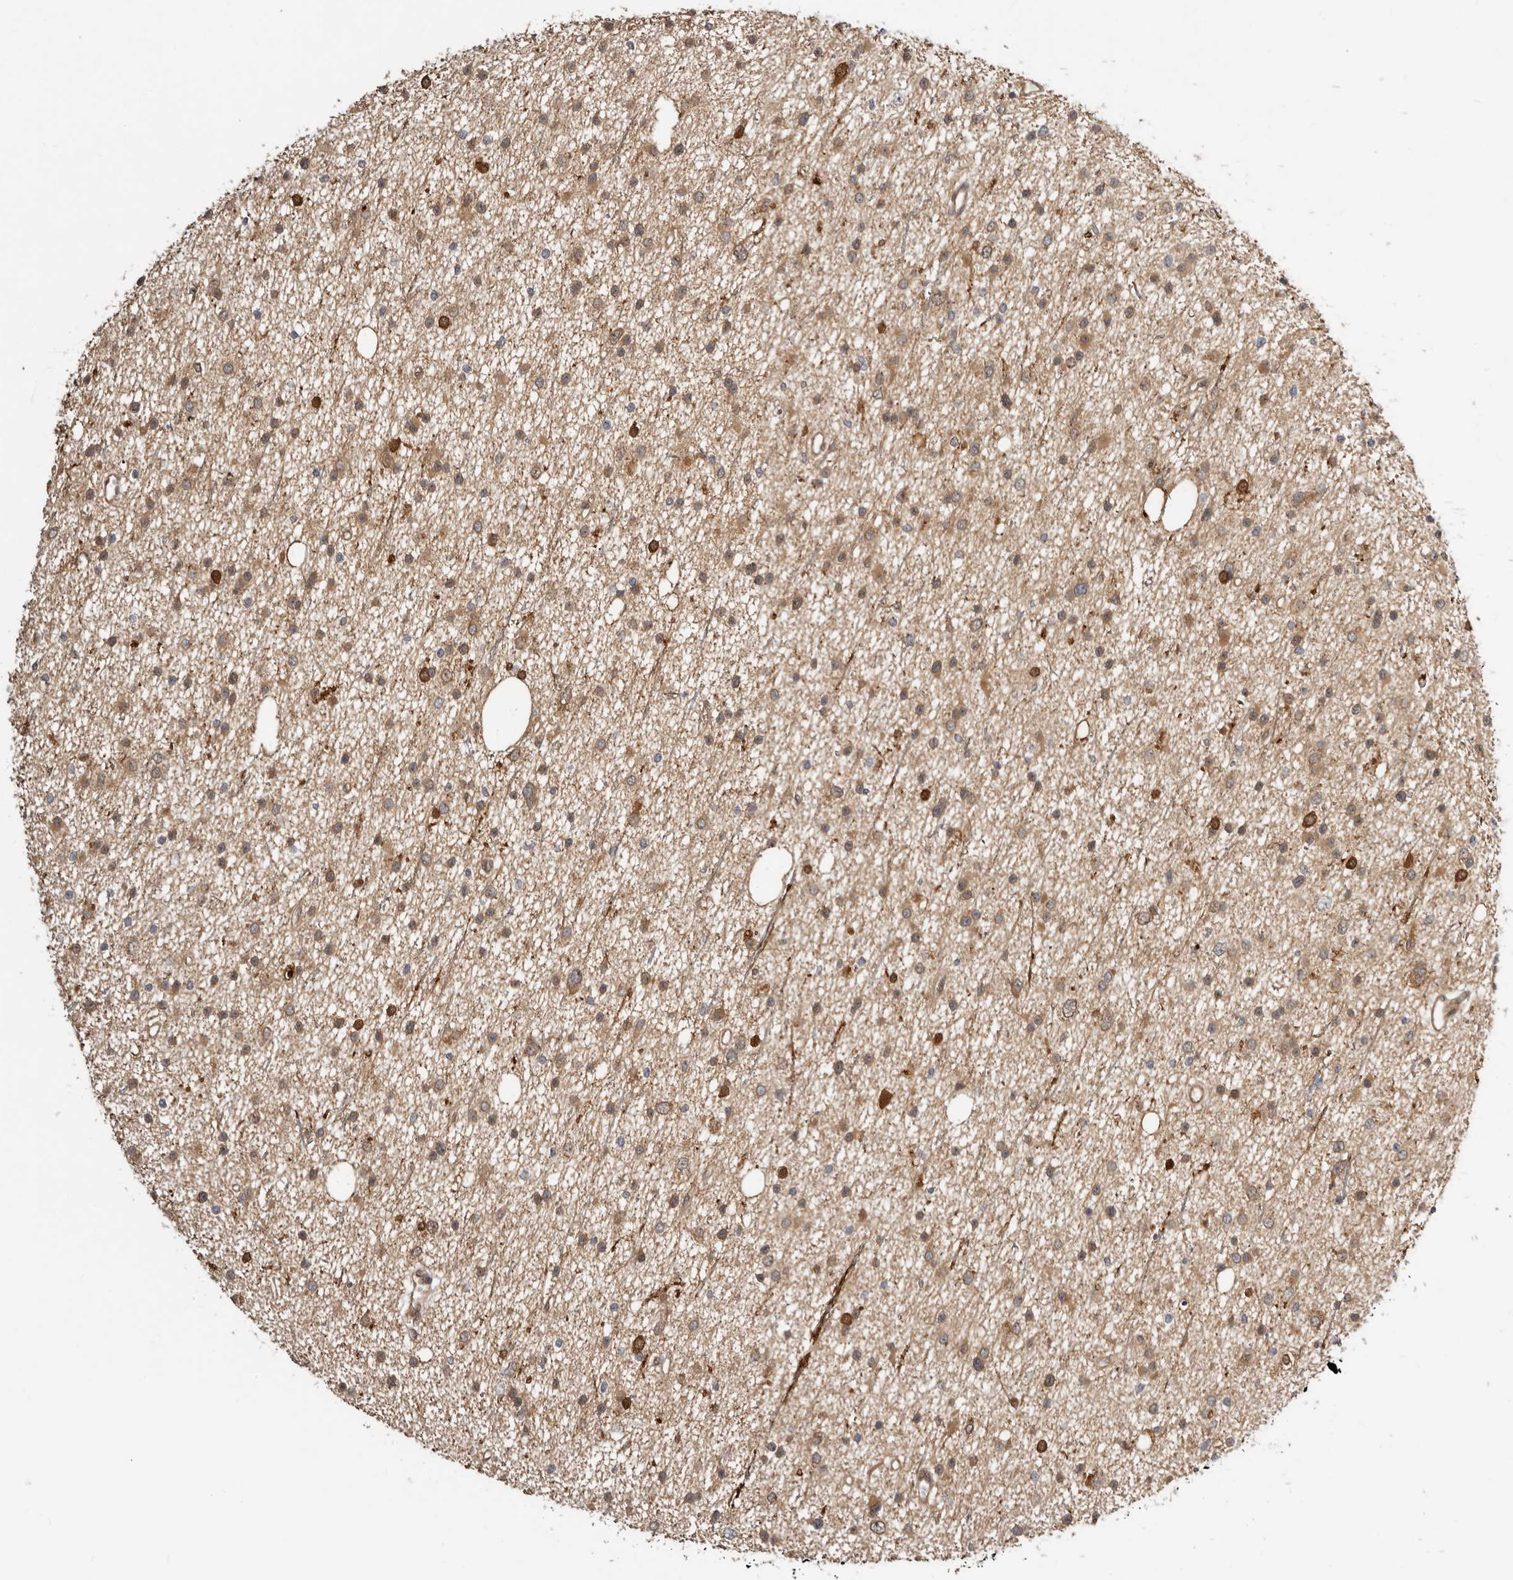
{"staining": {"intensity": "moderate", "quantity": ">75%", "location": "cytoplasmic/membranous"}, "tissue": "glioma", "cell_type": "Tumor cells", "image_type": "cancer", "snomed": [{"axis": "morphology", "description": "Glioma, malignant, Low grade"}, {"axis": "topography", "description": "Cerebral cortex"}], "caption": "A high-resolution image shows immunohistochemistry staining of malignant low-grade glioma, which demonstrates moderate cytoplasmic/membranous positivity in approximately >75% of tumor cells. (Brightfield microscopy of DAB IHC at high magnification).", "gene": "SBDS", "patient": {"sex": "female", "age": 39}}